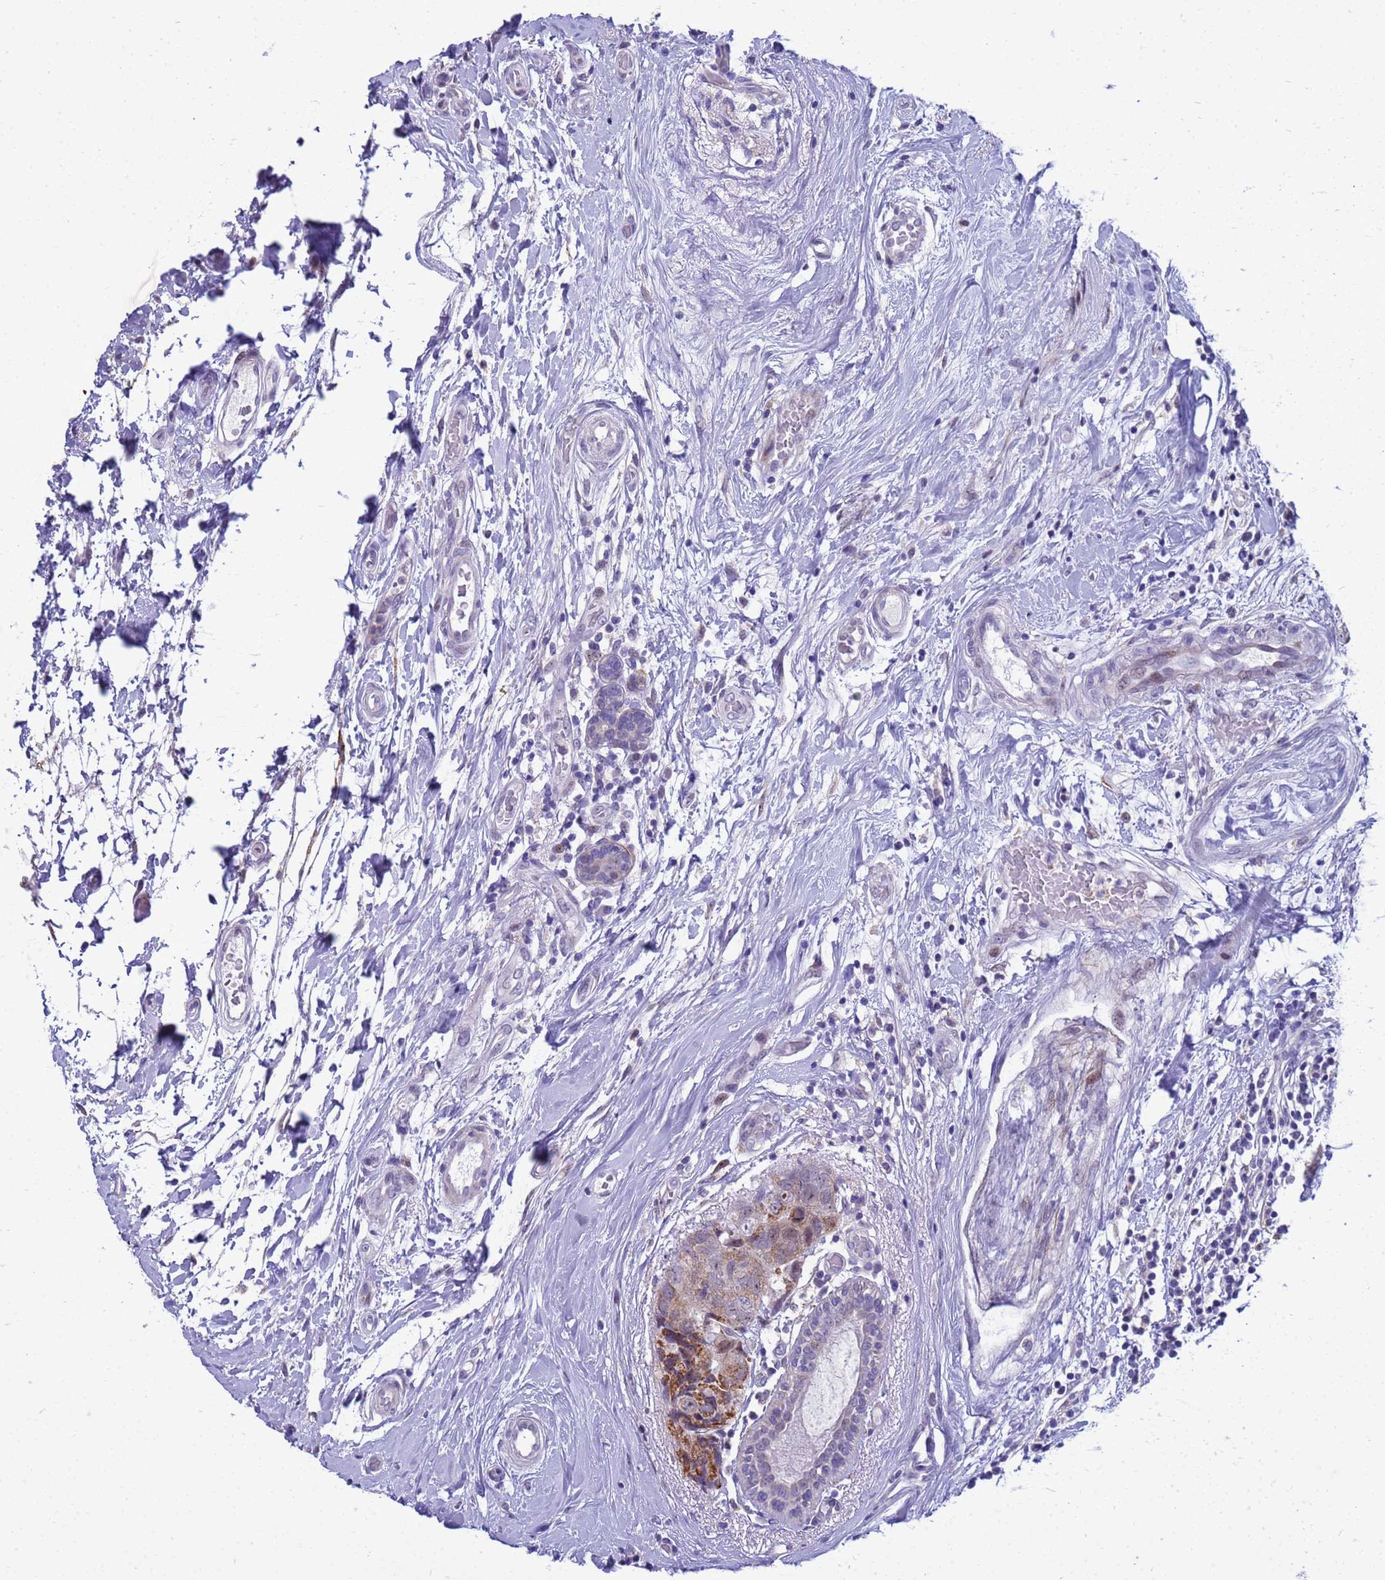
{"staining": {"intensity": "moderate", "quantity": "<25%", "location": "cytoplasmic/membranous,nuclear"}, "tissue": "breast cancer", "cell_type": "Tumor cells", "image_type": "cancer", "snomed": [{"axis": "morphology", "description": "Duct carcinoma"}, {"axis": "topography", "description": "Breast"}], "caption": "Protein staining demonstrates moderate cytoplasmic/membranous and nuclear staining in about <25% of tumor cells in invasive ductal carcinoma (breast).", "gene": "LRATD1", "patient": {"sex": "female", "age": 62}}